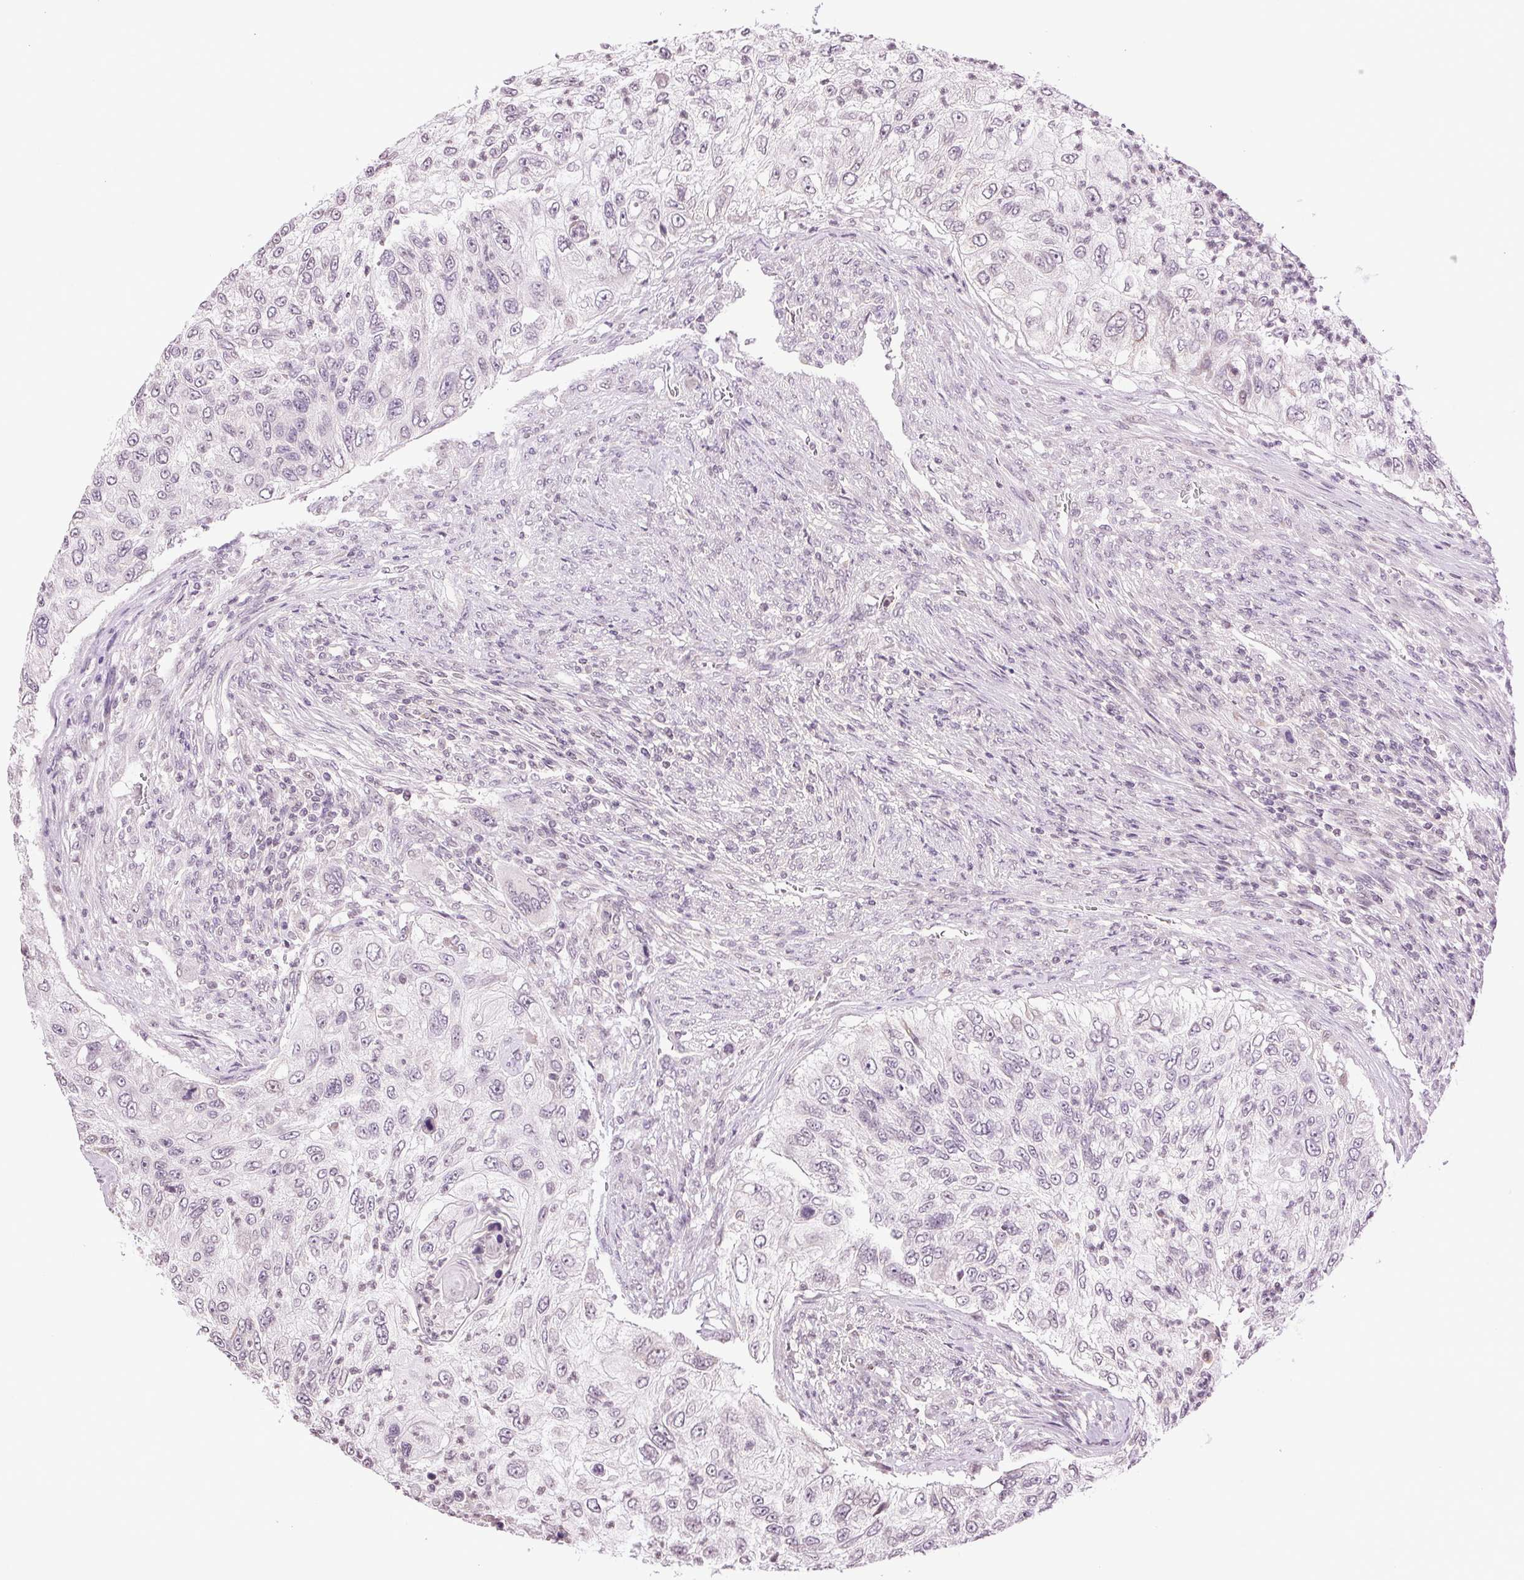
{"staining": {"intensity": "negative", "quantity": "none", "location": "none"}, "tissue": "urothelial cancer", "cell_type": "Tumor cells", "image_type": "cancer", "snomed": [{"axis": "morphology", "description": "Urothelial carcinoma, High grade"}, {"axis": "topography", "description": "Urinary bladder"}], "caption": "Tumor cells are negative for protein expression in human urothelial carcinoma (high-grade).", "gene": "TNNT3", "patient": {"sex": "female", "age": 60}}